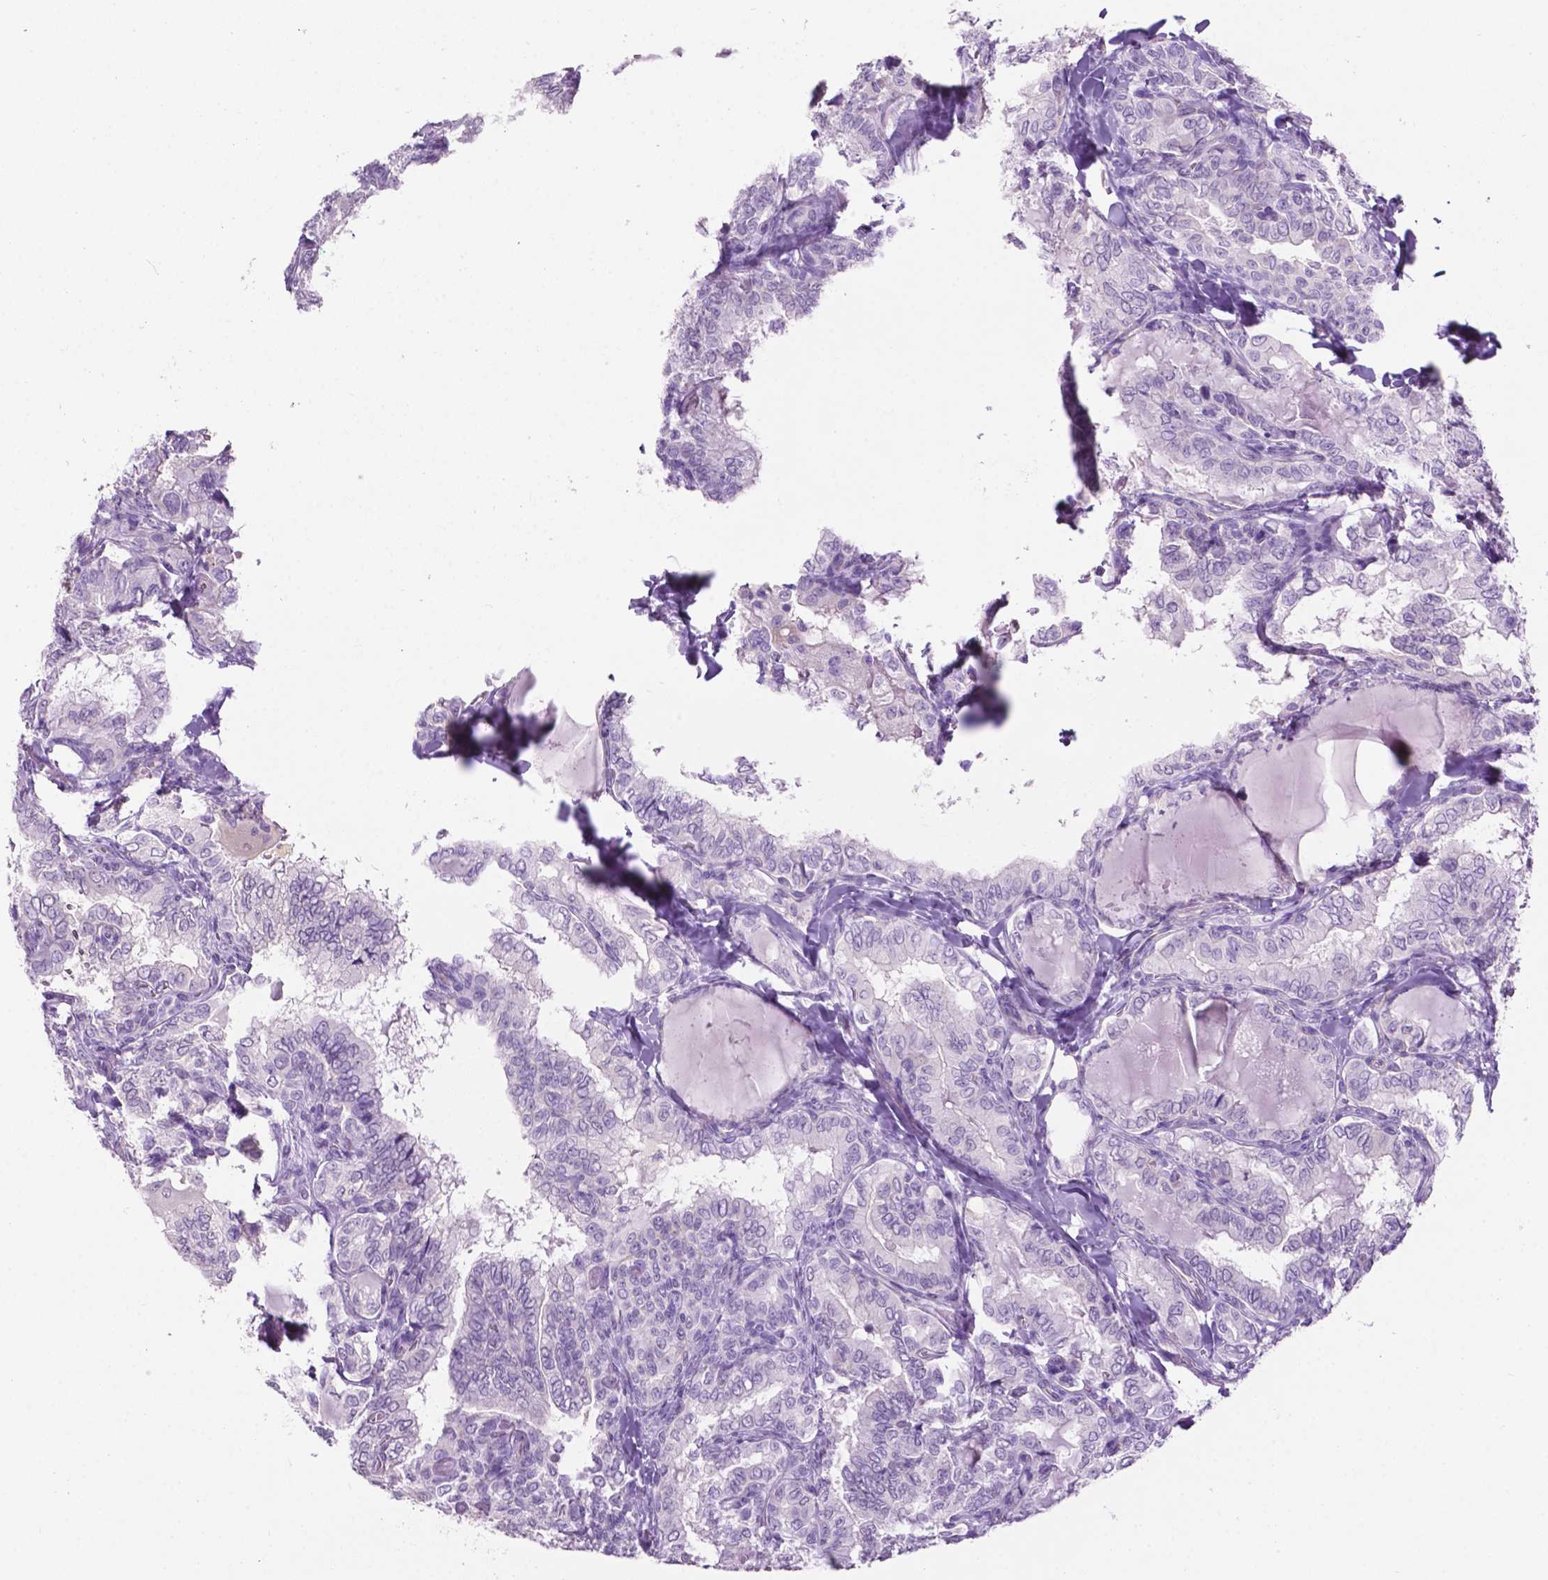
{"staining": {"intensity": "negative", "quantity": "none", "location": "none"}, "tissue": "thyroid cancer", "cell_type": "Tumor cells", "image_type": "cancer", "snomed": [{"axis": "morphology", "description": "Papillary adenocarcinoma, NOS"}, {"axis": "topography", "description": "Thyroid gland"}], "caption": "Thyroid cancer (papillary adenocarcinoma) stained for a protein using immunohistochemistry exhibits no expression tumor cells.", "gene": "PHGR1", "patient": {"sex": "female", "age": 75}}